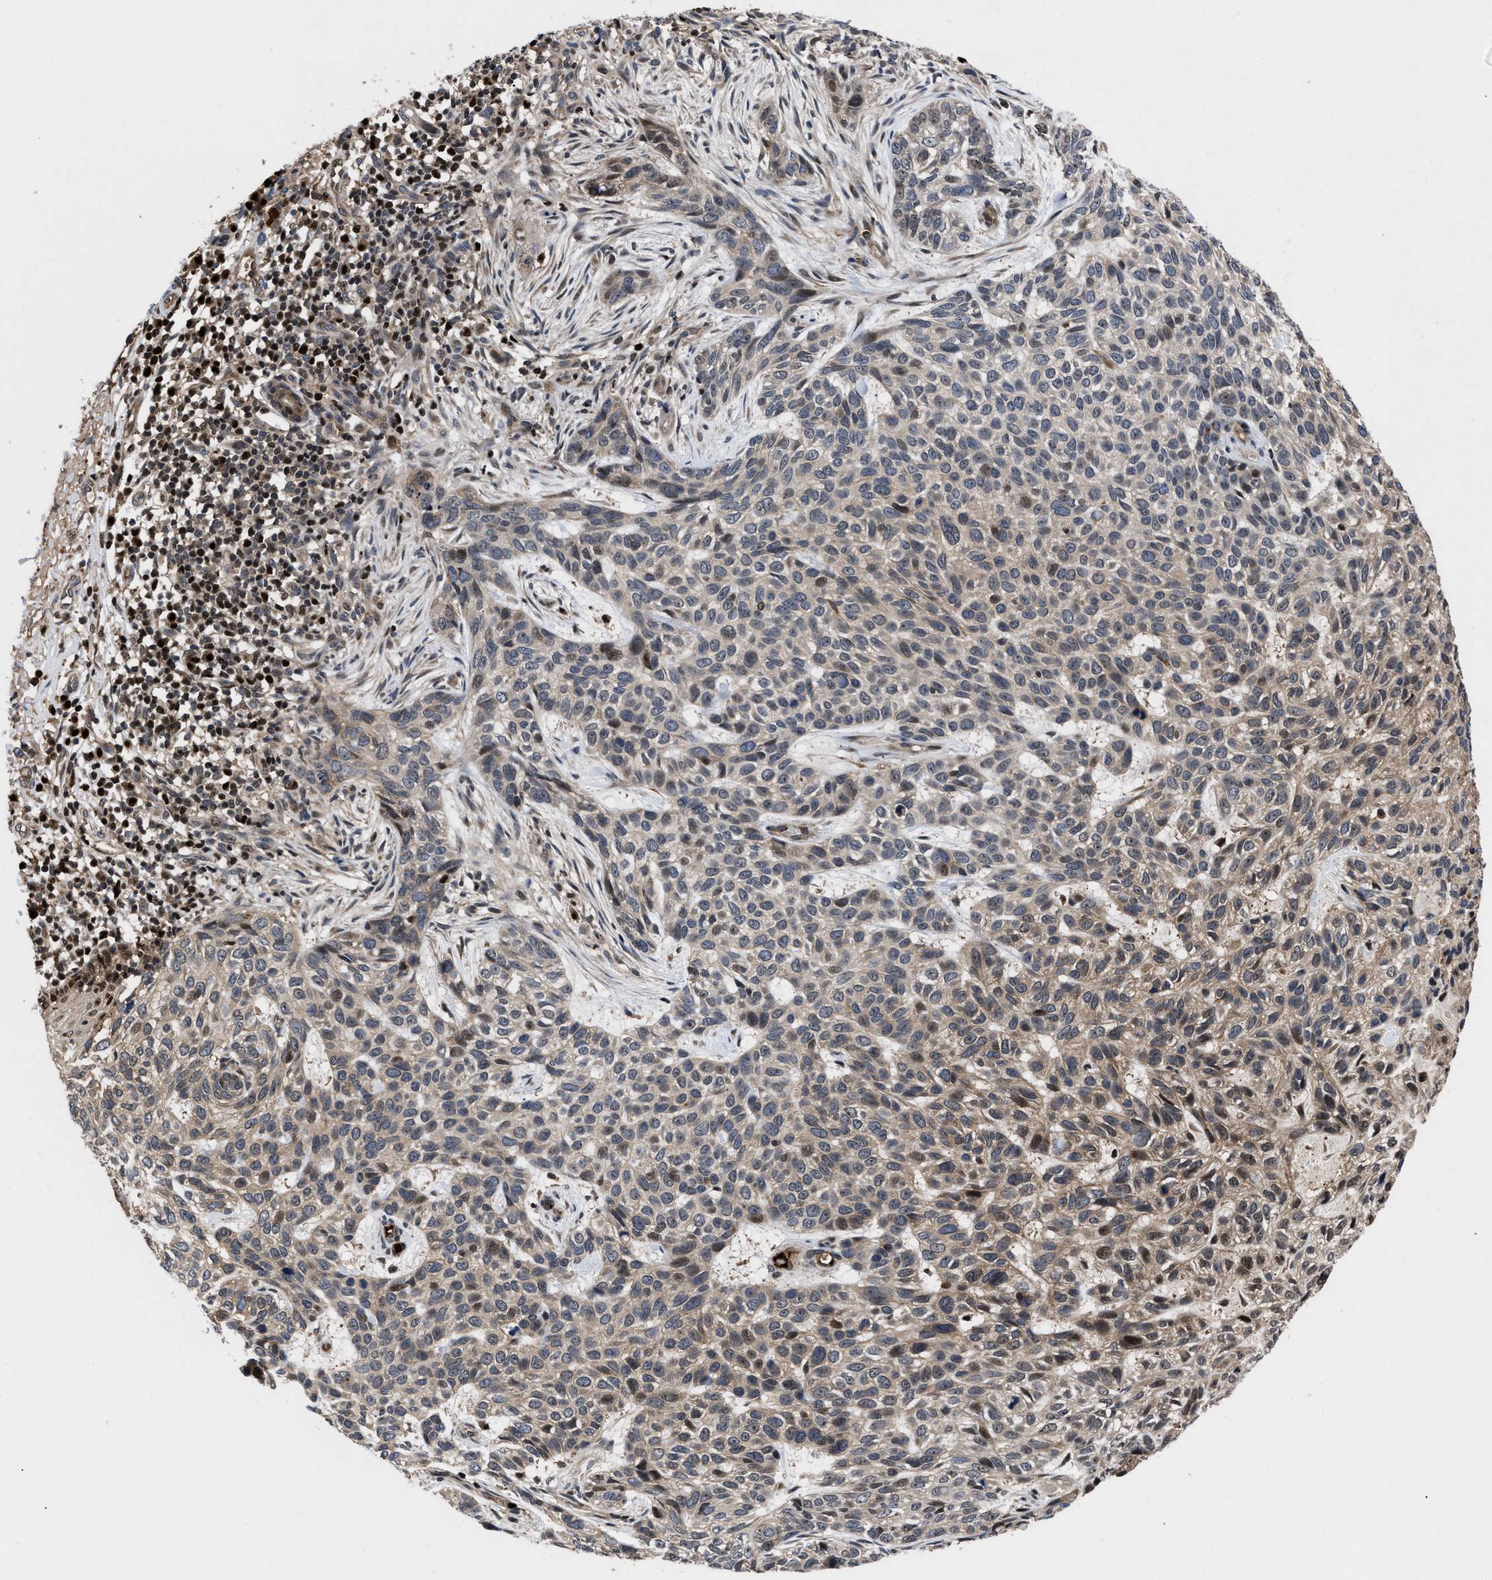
{"staining": {"intensity": "moderate", "quantity": "<25%", "location": "cytoplasmic/membranous,nuclear"}, "tissue": "skin cancer", "cell_type": "Tumor cells", "image_type": "cancer", "snomed": [{"axis": "morphology", "description": "Normal tissue, NOS"}, {"axis": "morphology", "description": "Basal cell carcinoma"}, {"axis": "topography", "description": "Skin"}], "caption": "About <25% of tumor cells in basal cell carcinoma (skin) demonstrate moderate cytoplasmic/membranous and nuclear protein staining as visualized by brown immunohistochemical staining.", "gene": "FAM200A", "patient": {"sex": "male", "age": 79}}